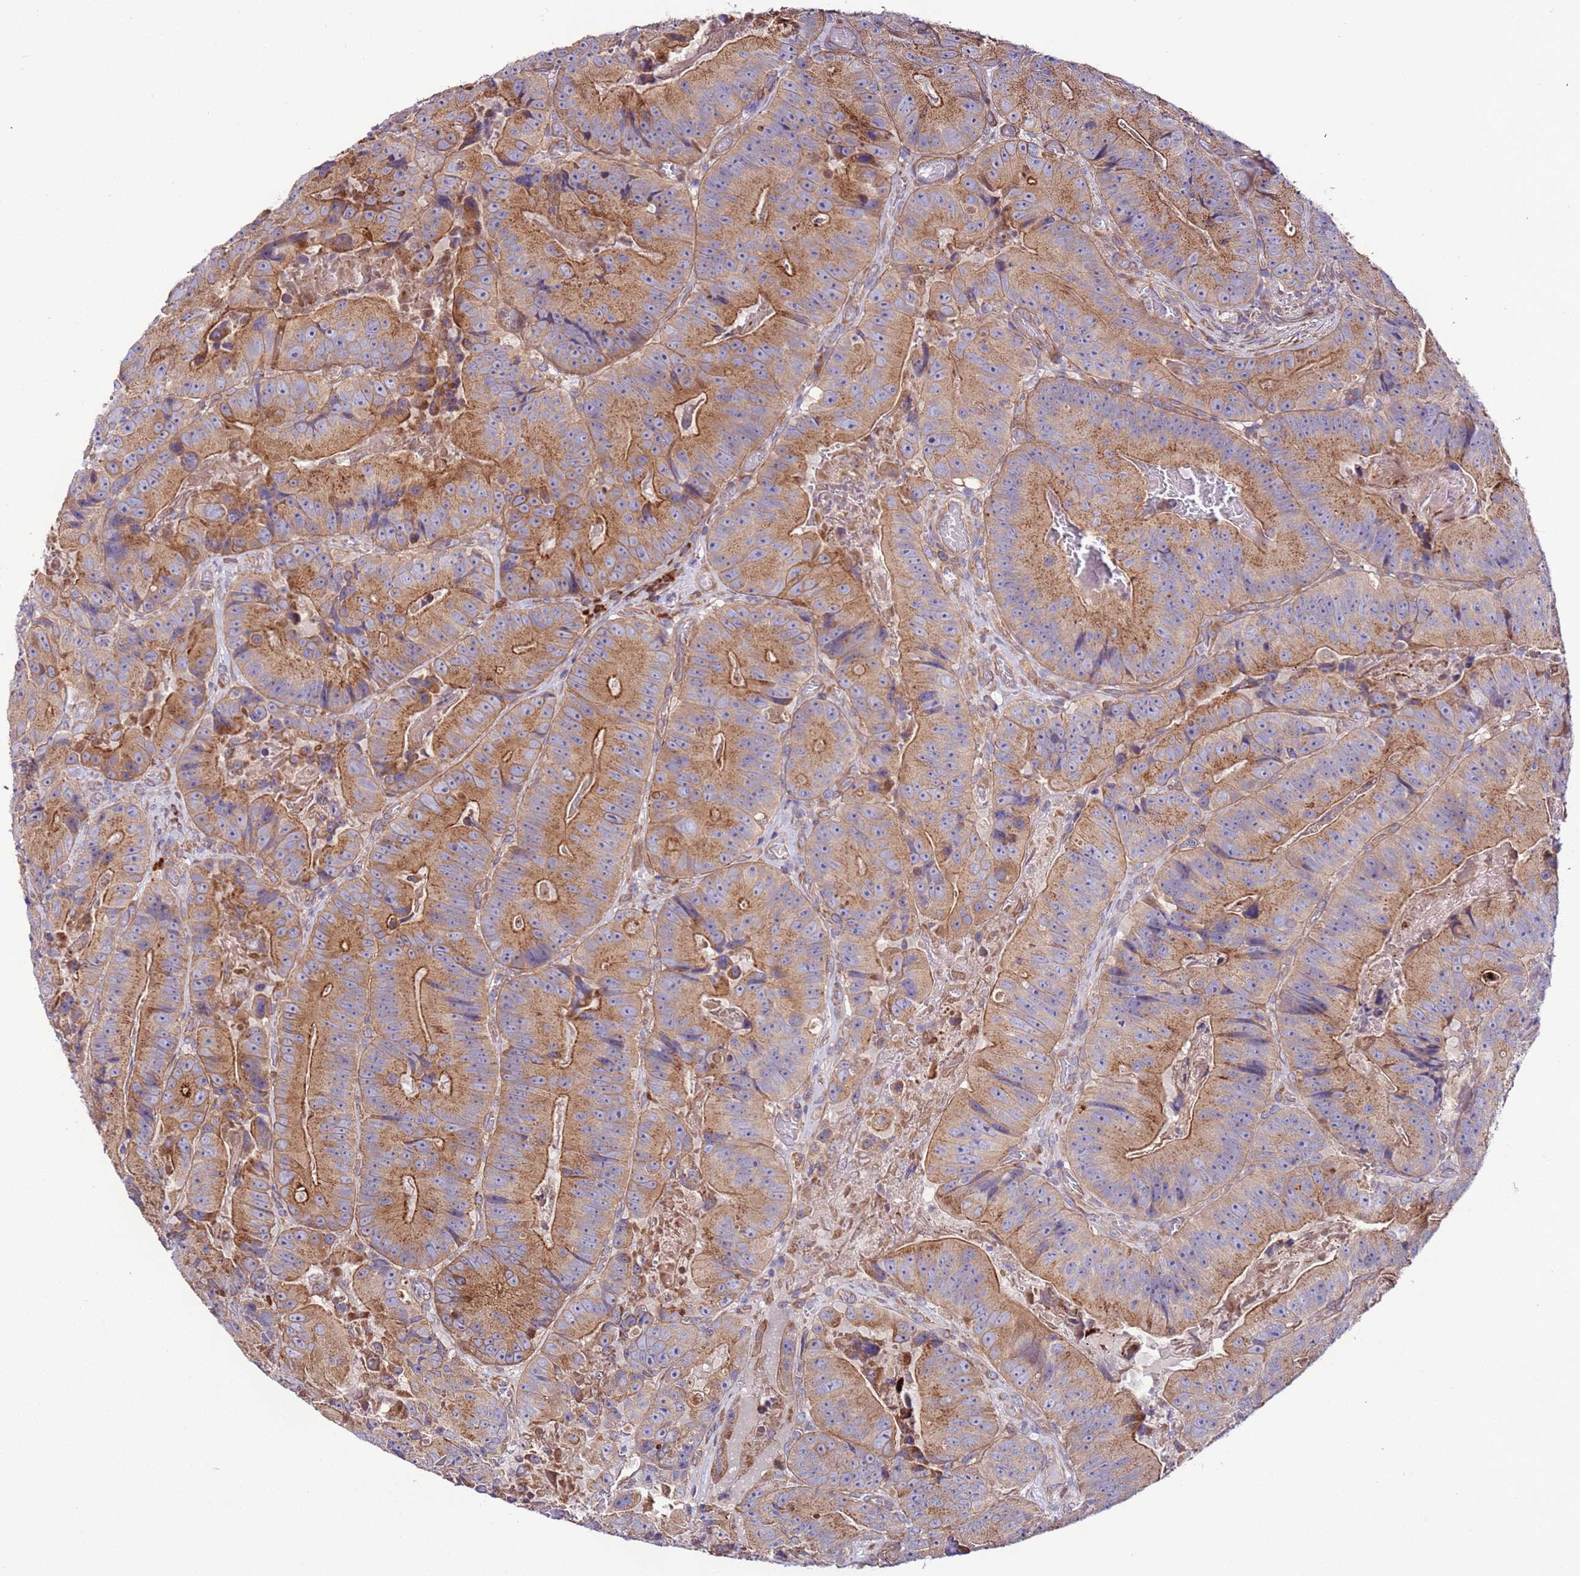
{"staining": {"intensity": "moderate", "quantity": ">75%", "location": "cytoplasmic/membranous"}, "tissue": "colorectal cancer", "cell_type": "Tumor cells", "image_type": "cancer", "snomed": [{"axis": "morphology", "description": "Adenocarcinoma, NOS"}, {"axis": "topography", "description": "Colon"}], "caption": "Immunohistochemical staining of adenocarcinoma (colorectal) displays moderate cytoplasmic/membranous protein staining in approximately >75% of tumor cells. The protein is stained brown, and the nuclei are stained in blue (DAB (3,3'-diaminobenzidine) IHC with brightfield microscopy, high magnification).", "gene": "SPCS1", "patient": {"sex": "female", "age": 86}}